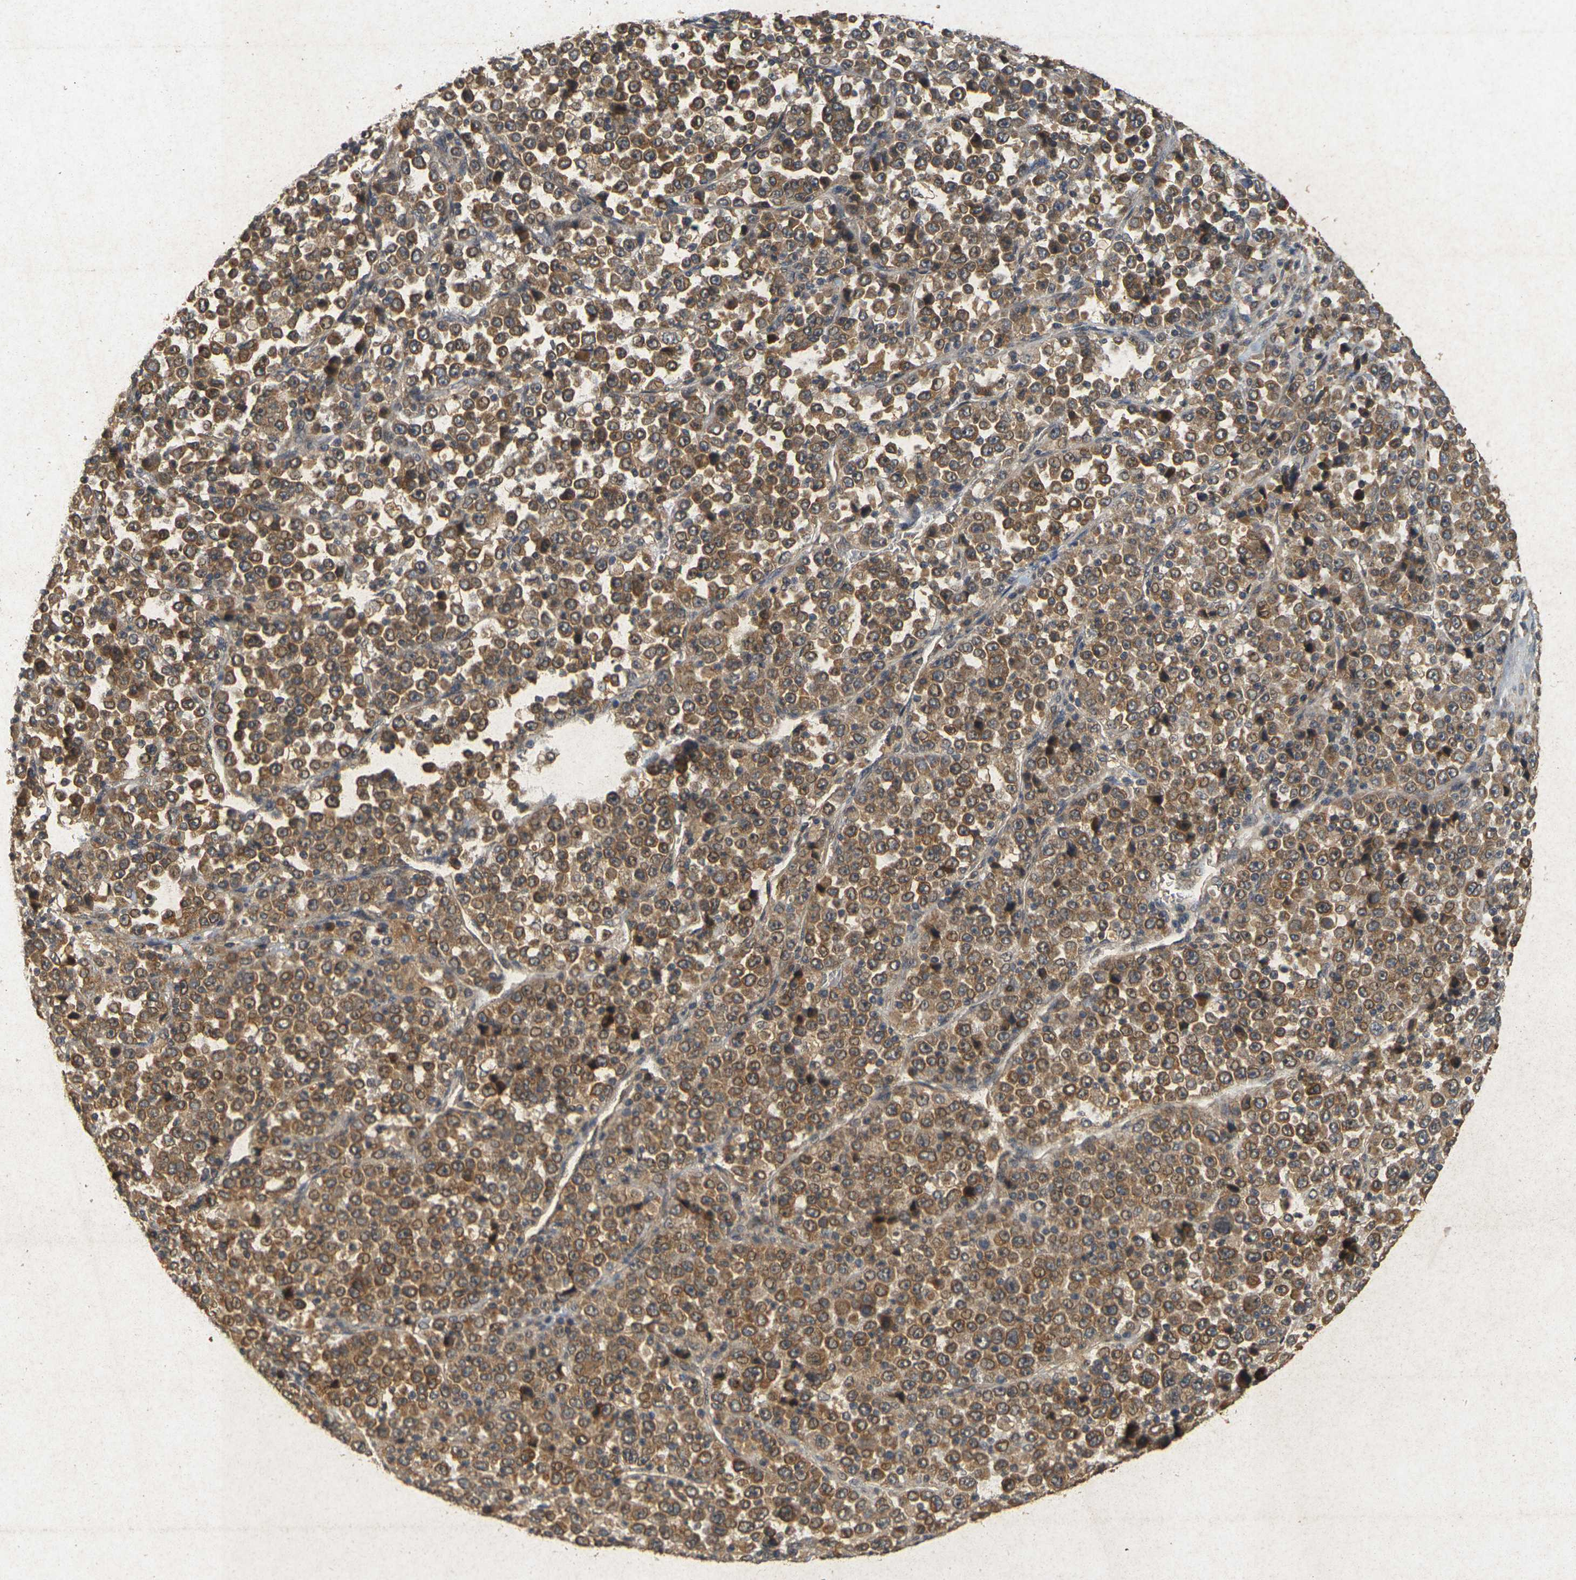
{"staining": {"intensity": "moderate", "quantity": ">75%", "location": "cytoplasmic/membranous"}, "tissue": "stomach cancer", "cell_type": "Tumor cells", "image_type": "cancer", "snomed": [{"axis": "morphology", "description": "Normal tissue, NOS"}, {"axis": "morphology", "description": "Adenocarcinoma, NOS"}, {"axis": "topography", "description": "Stomach, upper"}, {"axis": "topography", "description": "Stomach"}], "caption": "Human stomach cancer stained for a protein (brown) shows moderate cytoplasmic/membranous positive expression in about >75% of tumor cells.", "gene": "ERN1", "patient": {"sex": "male", "age": 59}}